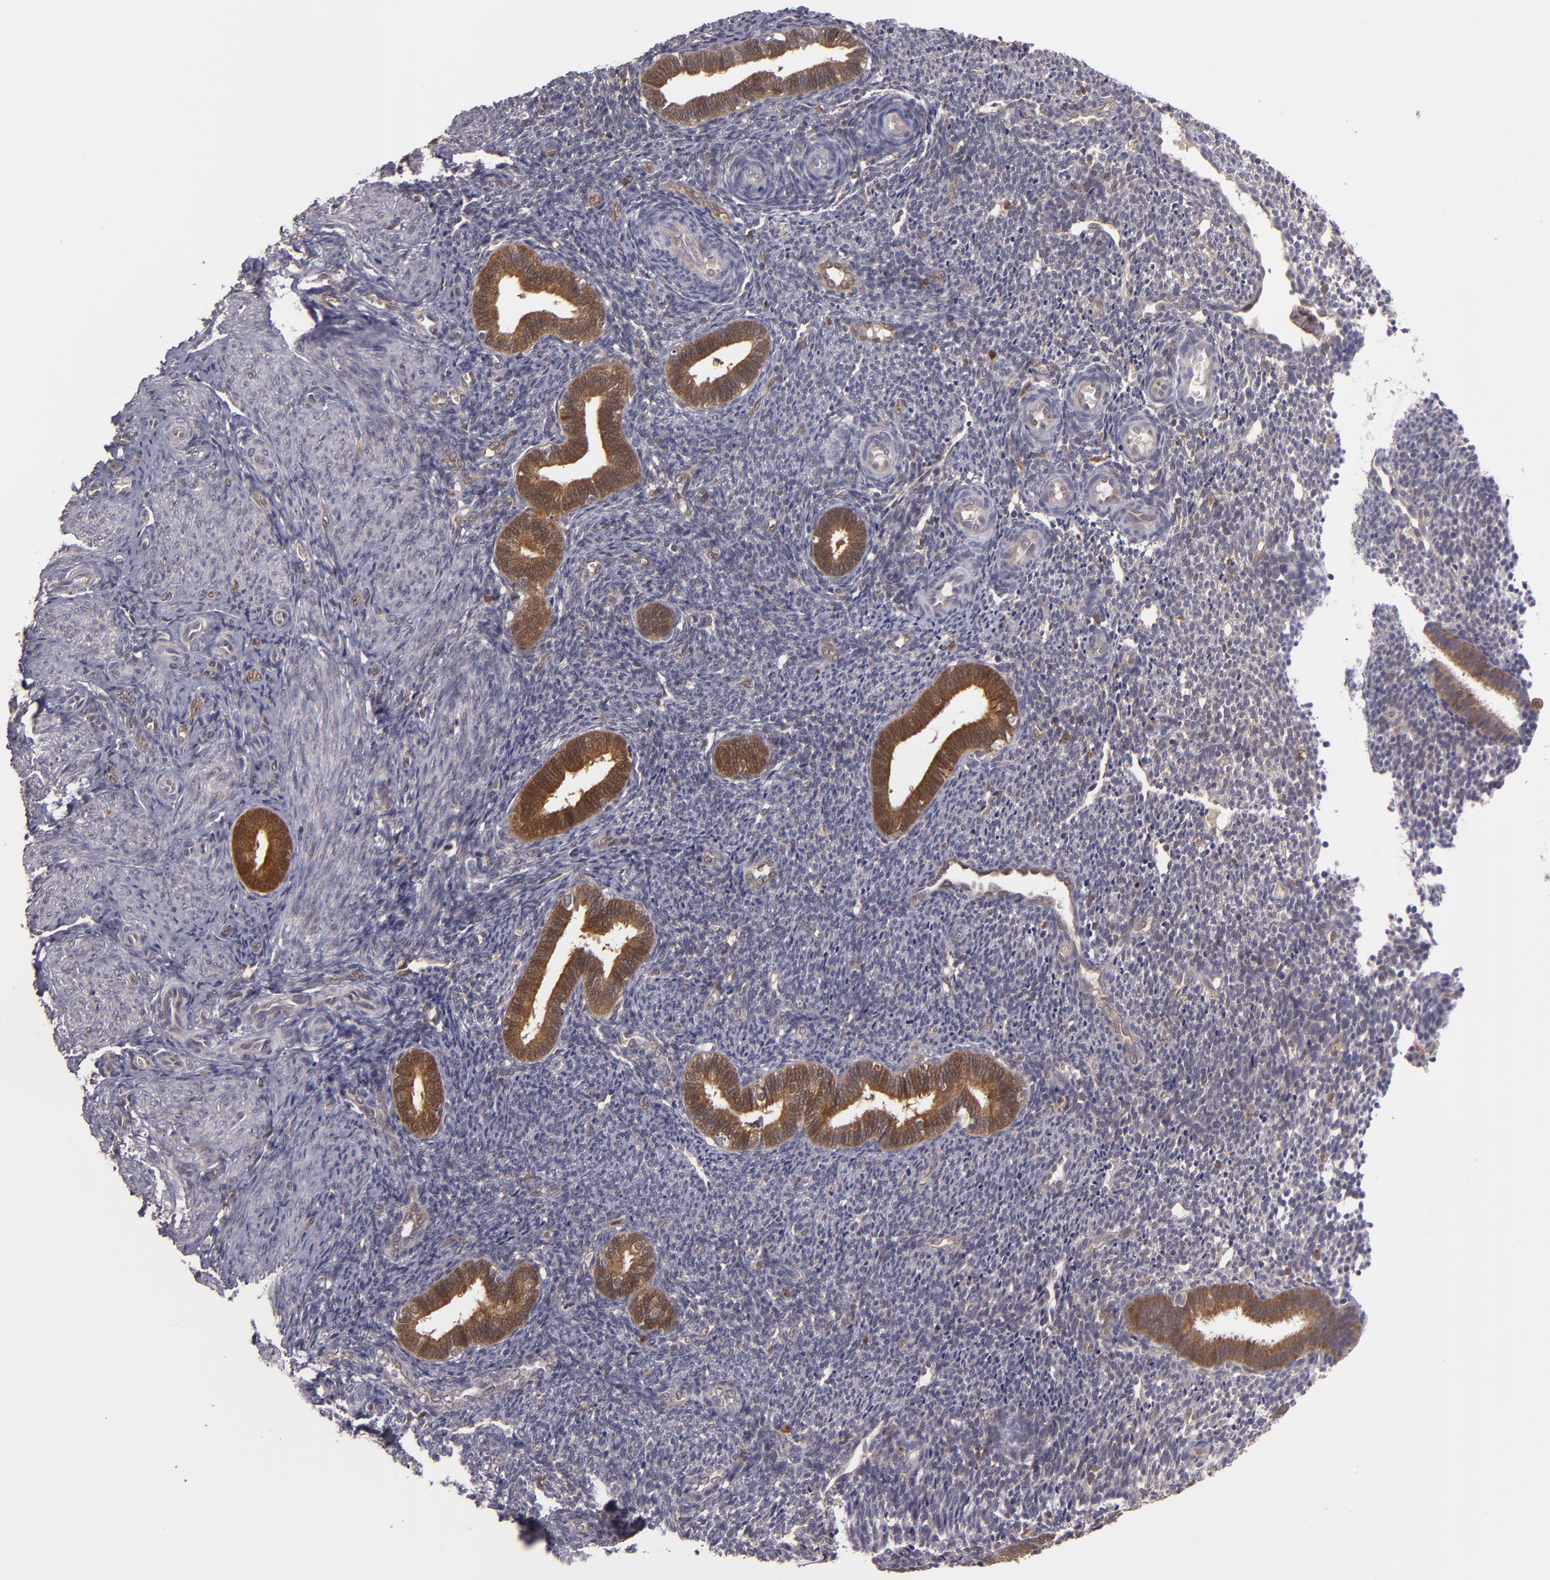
{"staining": {"intensity": "negative", "quantity": "none", "location": "none"}, "tissue": "endometrium", "cell_type": "Cells in endometrial stroma", "image_type": "normal", "snomed": [{"axis": "morphology", "description": "Normal tissue, NOS"}, {"axis": "topography", "description": "Endometrium"}], "caption": "Protein analysis of benign endometrium exhibits no significant positivity in cells in endometrial stroma. (DAB immunohistochemistry (IHC) with hematoxylin counter stain).", "gene": "FHIT", "patient": {"sex": "female", "age": 27}}